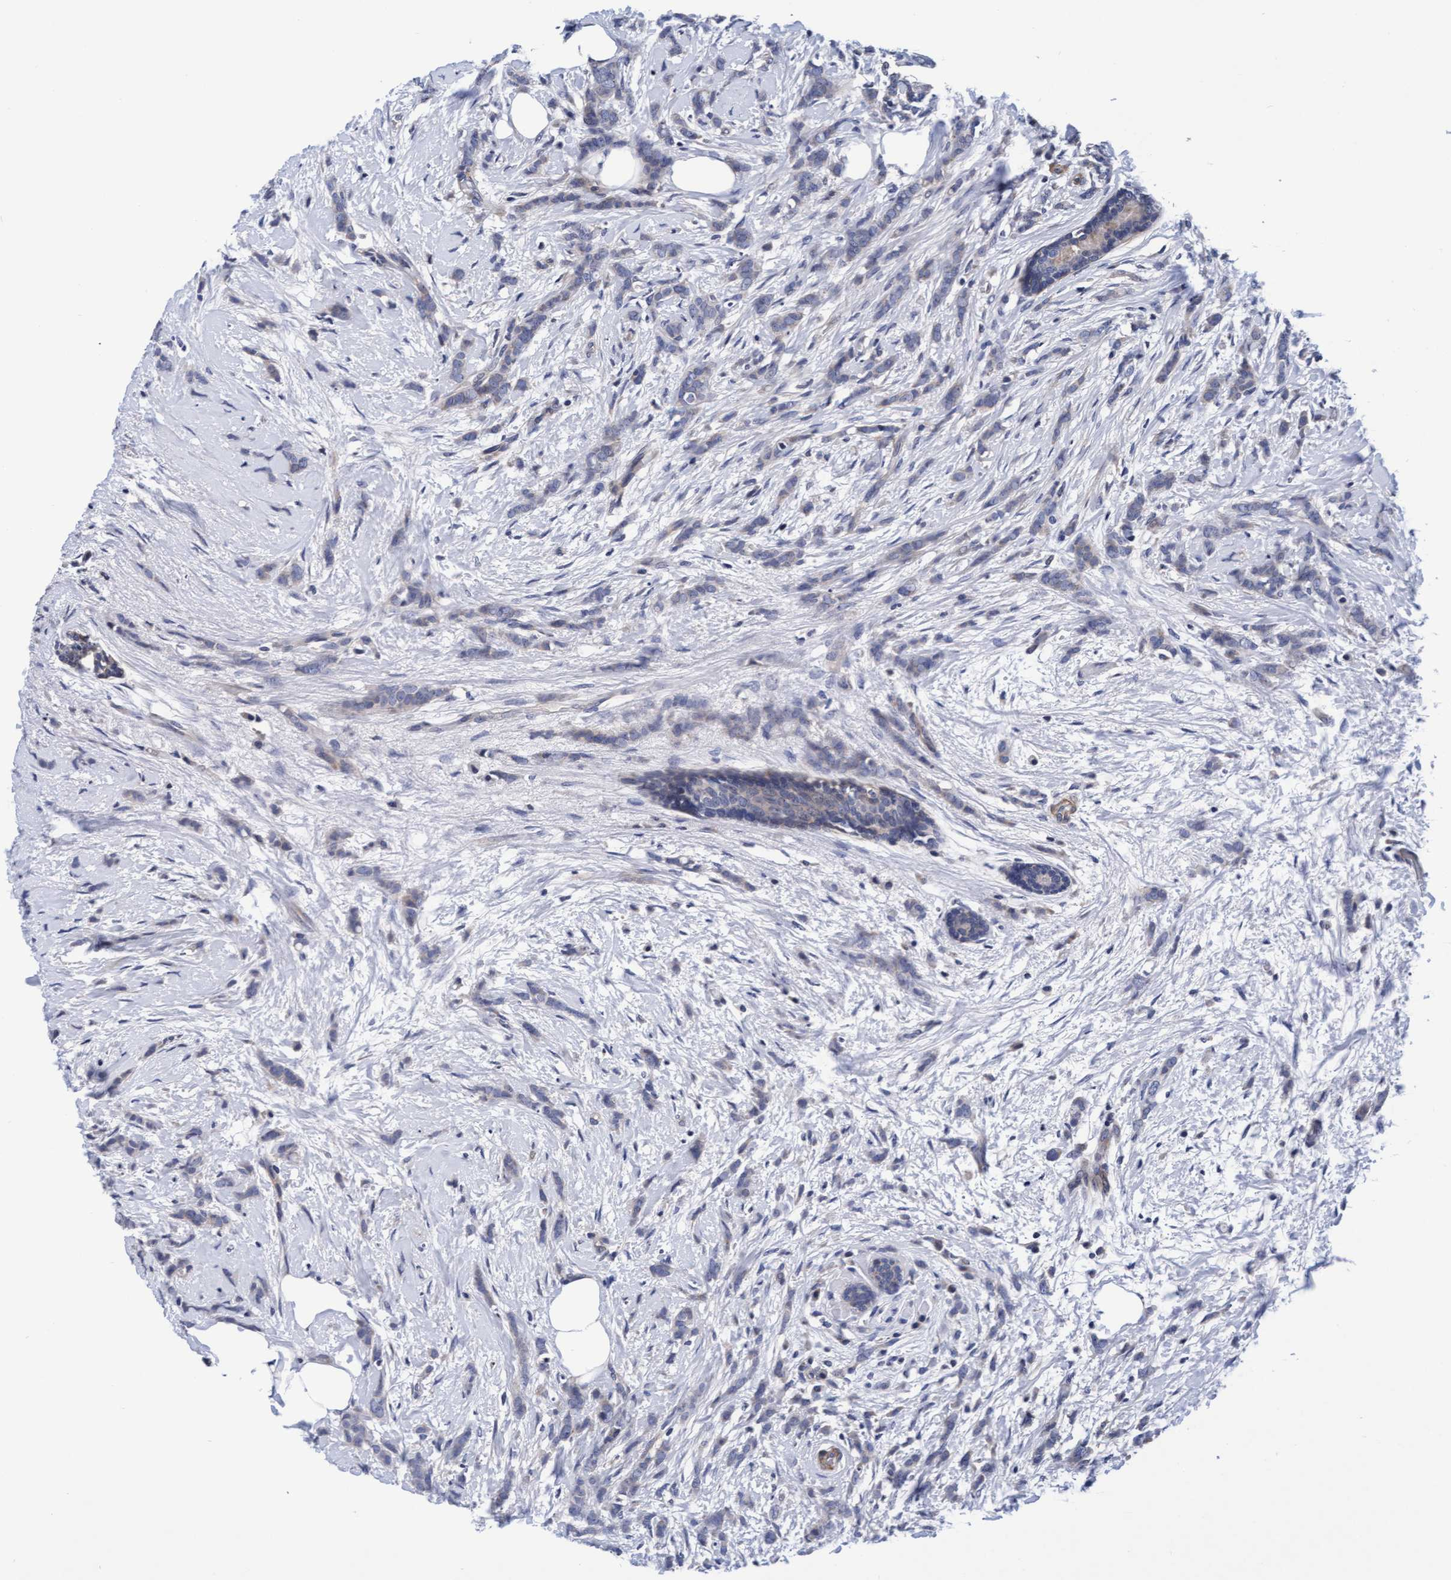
{"staining": {"intensity": "negative", "quantity": "none", "location": "none"}, "tissue": "breast cancer", "cell_type": "Tumor cells", "image_type": "cancer", "snomed": [{"axis": "morphology", "description": "Lobular carcinoma, in situ"}, {"axis": "morphology", "description": "Lobular carcinoma"}, {"axis": "topography", "description": "Breast"}], "caption": "Immunohistochemistry photomicrograph of breast cancer (lobular carcinoma) stained for a protein (brown), which reveals no staining in tumor cells.", "gene": "EFCAB13", "patient": {"sex": "female", "age": 41}}